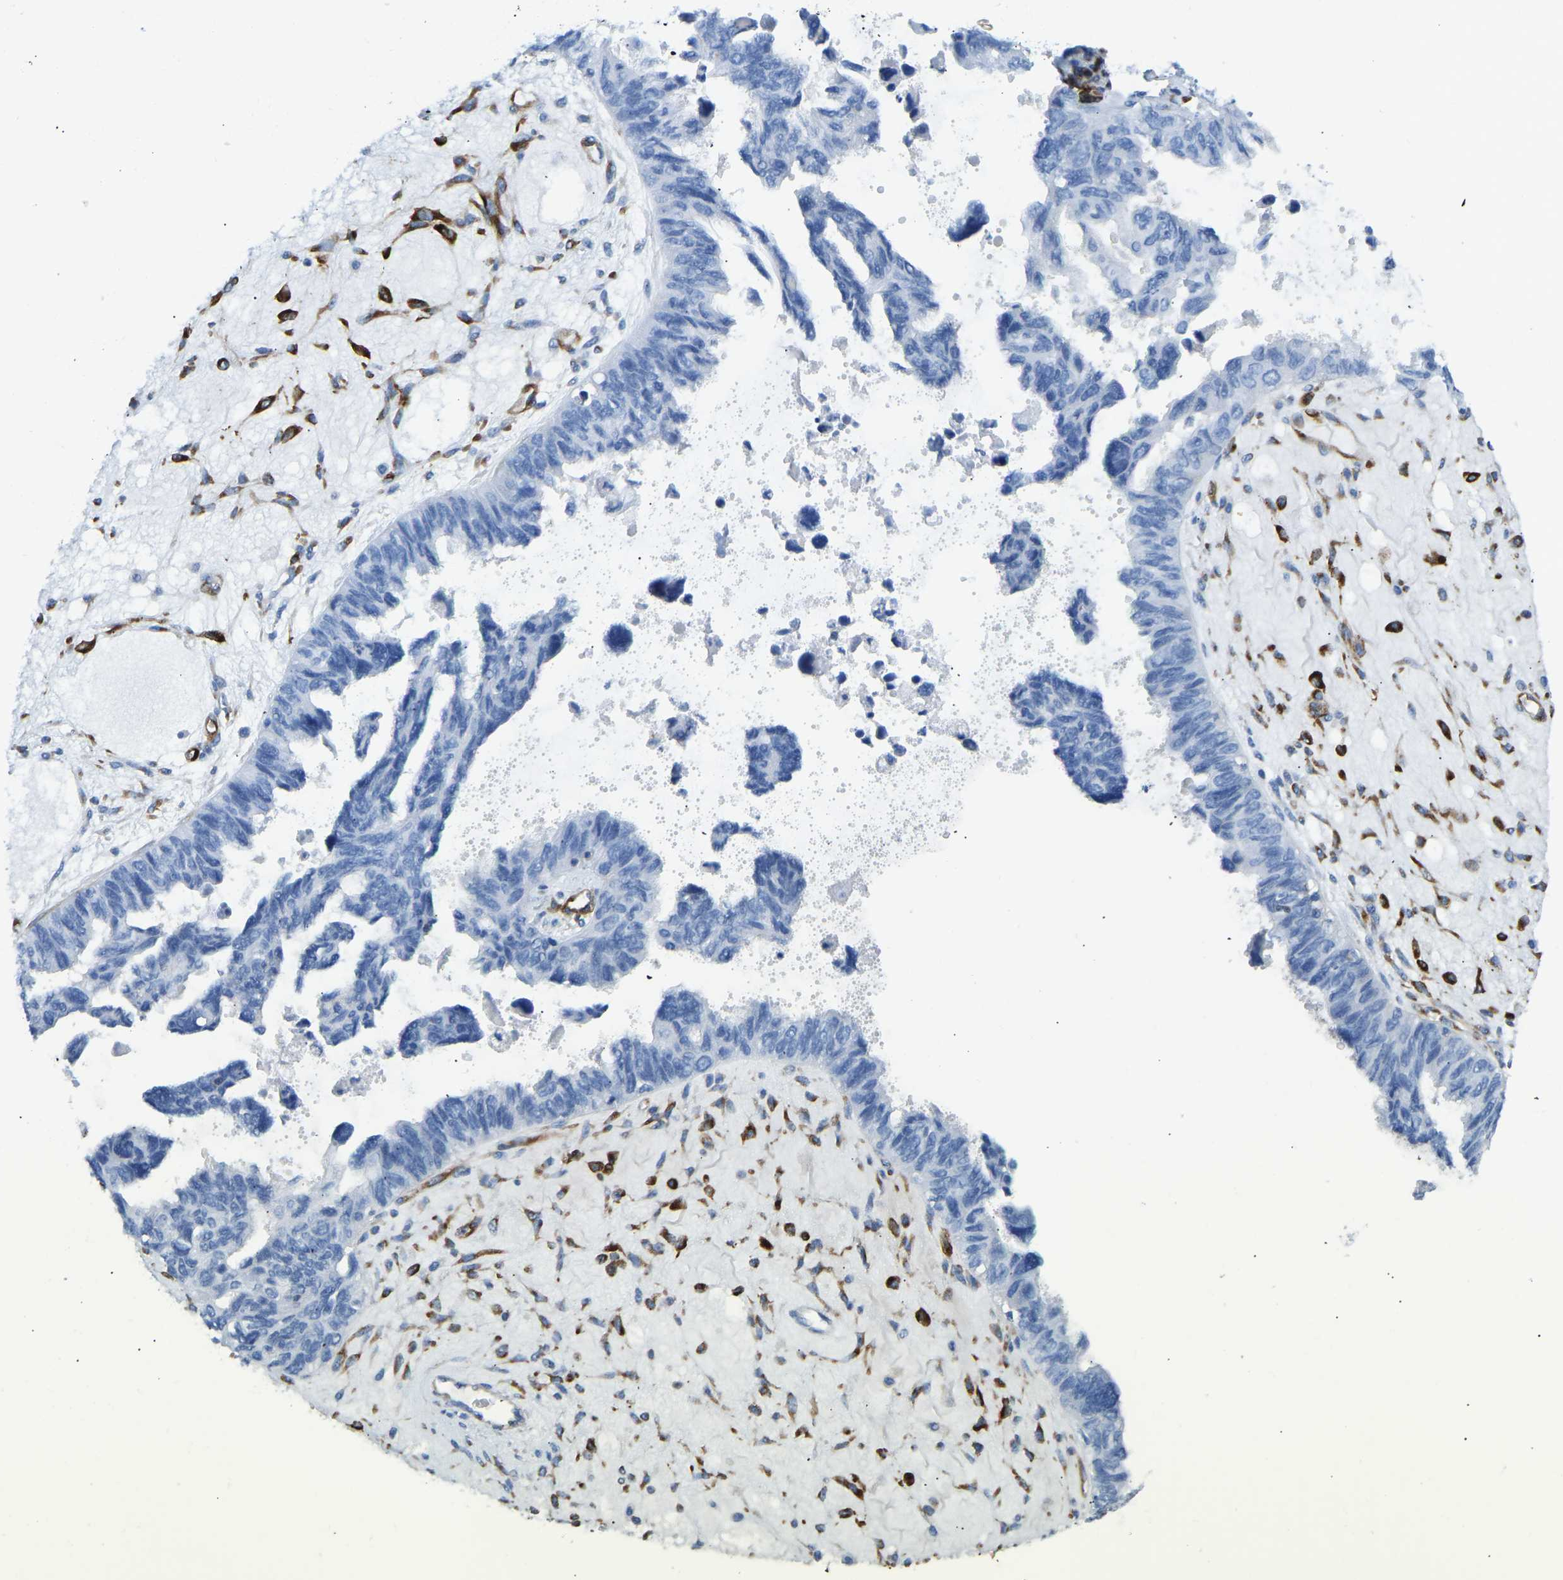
{"staining": {"intensity": "negative", "quantity": "none", "location": "none"}, "tissue": "ovarian cancer", "cell_type": "Tumor cells", "image_type": "cancer", "snomed": [{"axis": "morphology", "description": "Cystadenocarcinoma, serous, NOS"}, {"axis": "topography", "description": "Ovary"}], "caption": "Tumor cells are negative for protein expression in human ovarian serous cystadenocarcinoma.", "gene": "COL15A1", "patient": {"sex": "female", "age": 79}}